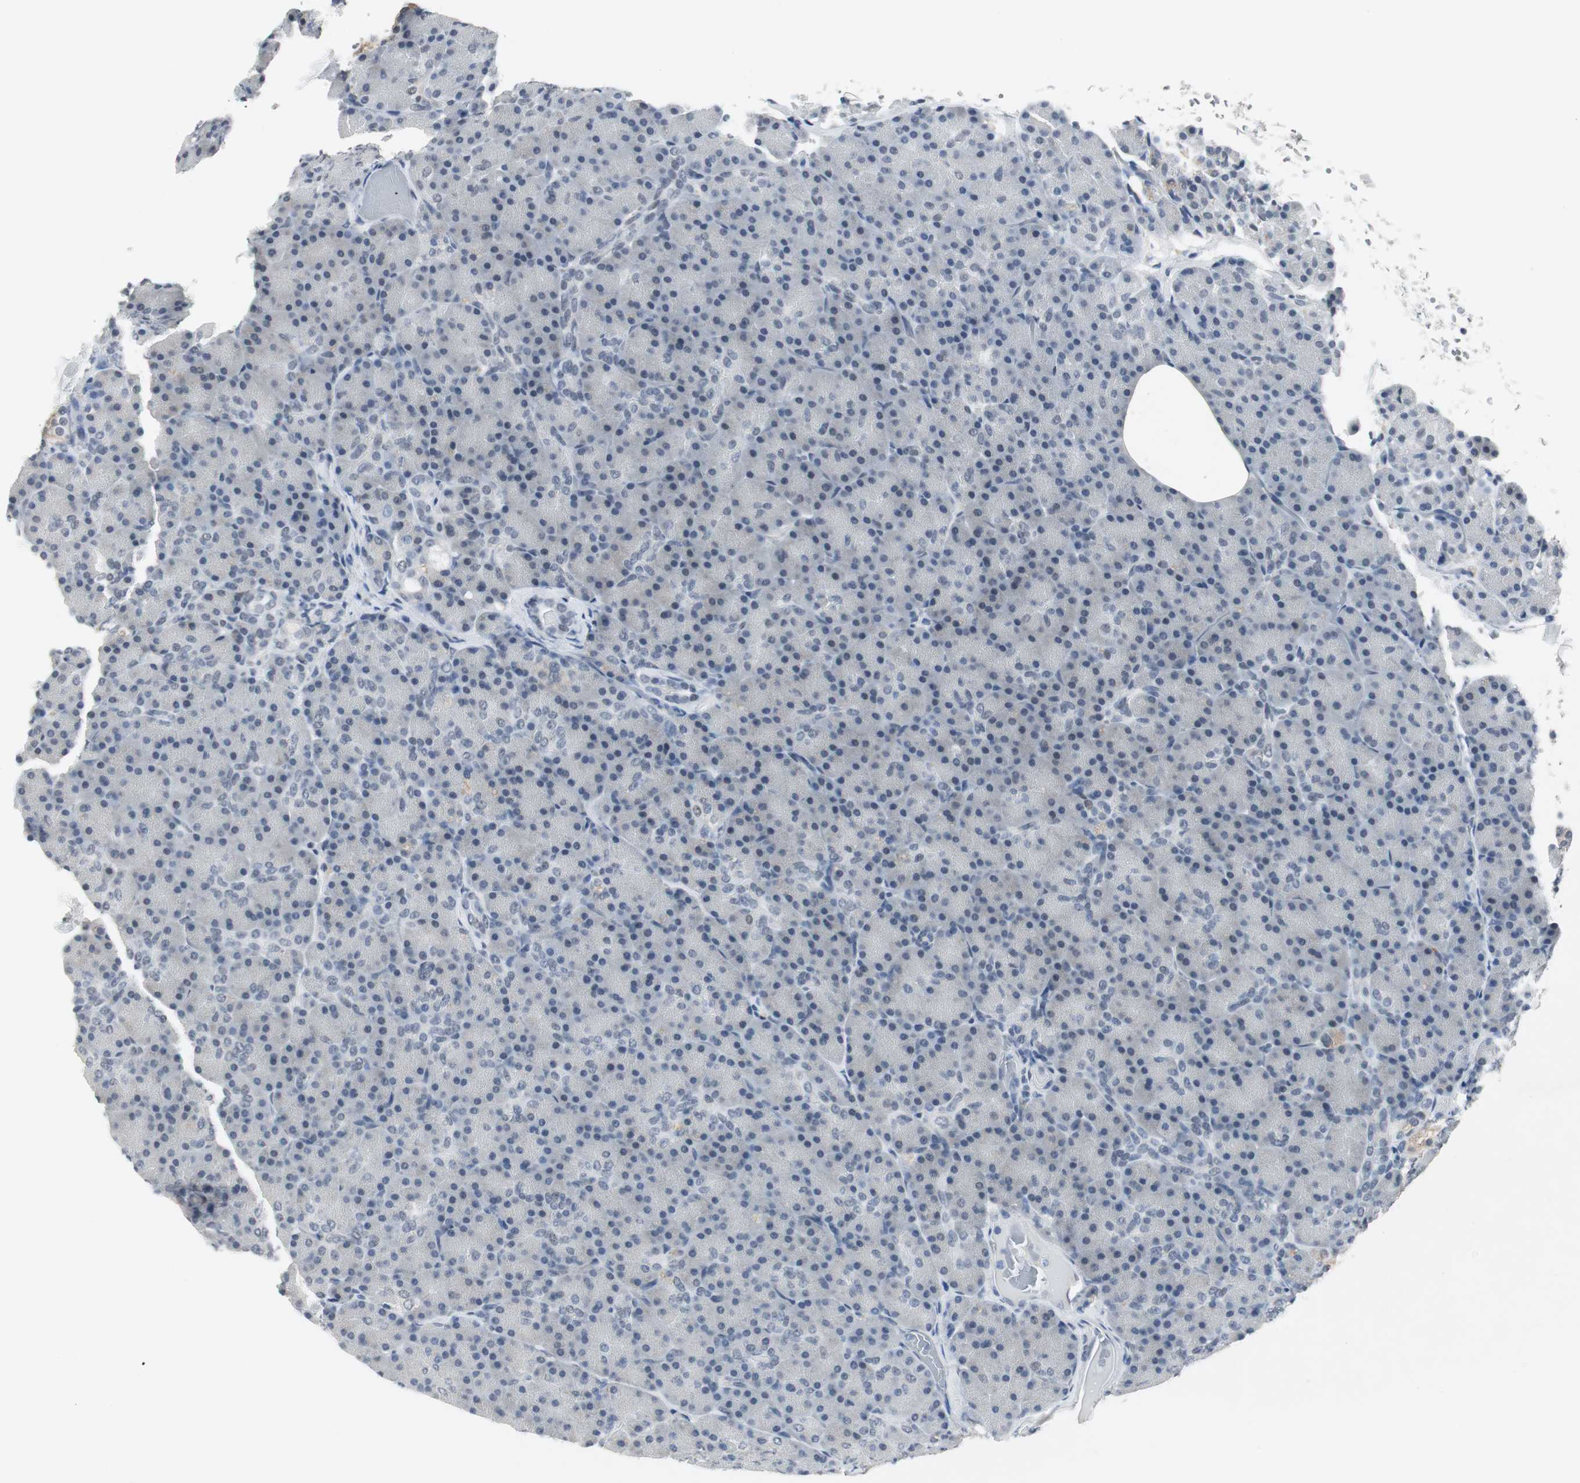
{"staining": {"intensity": "negative", "quantity": "none", "location": "none"}, "tissue": "pancreas", "cell_type": "Exocrine glandular cells", "image_type": "normal", "snomed": [{"axis": "morphology", "description": "Normal tissue, NOS"}, {"axis": "topography", "description": "Pancreas"}], "caption": "Immunohistochemical staining of normal human pancreas demonstrates no significant staining in exocrine glandular cells.", "gene": "ELK1", "patient": {"sex": "female", "age": 43}}